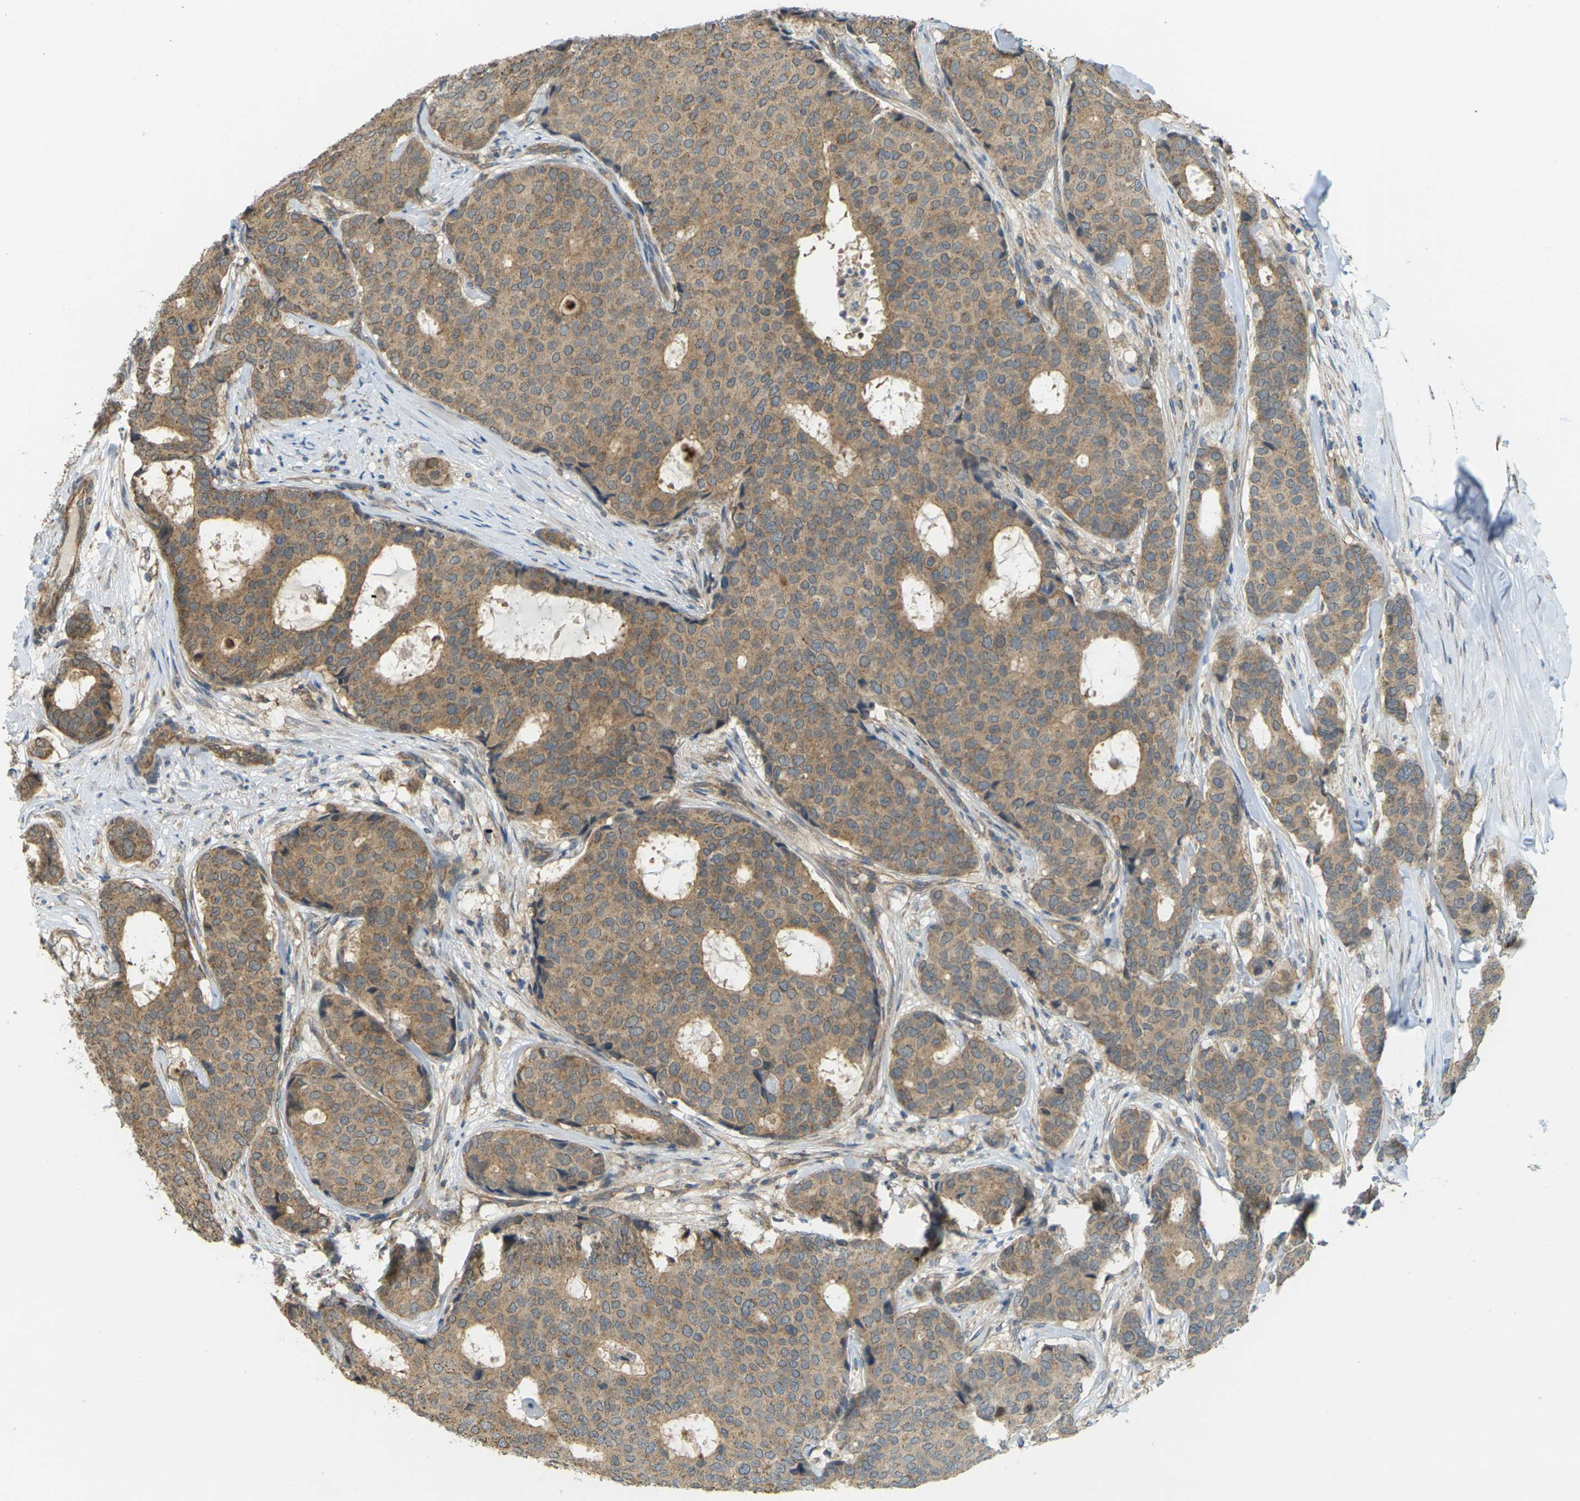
{"staining": {"intensity": "moderate", "quantity": ">75%", "location": "cytoplasmic/membranous"}, "tissue": "breast cancer", "cell_type": "Tumor cells", "image_type": "cancer", "snomed": [{"axis": "morphology", "description": "Duct carcinoma"}, {"axis": "topography", "description": "Breast"}], "caption": "A histopathology image of human breast cancer stained for a protein reveals moderate cytoplasmic/membranous brown staining in tumor cells.", "gene": "KSR1", "patient": {"sex": "female", "age": 75}}